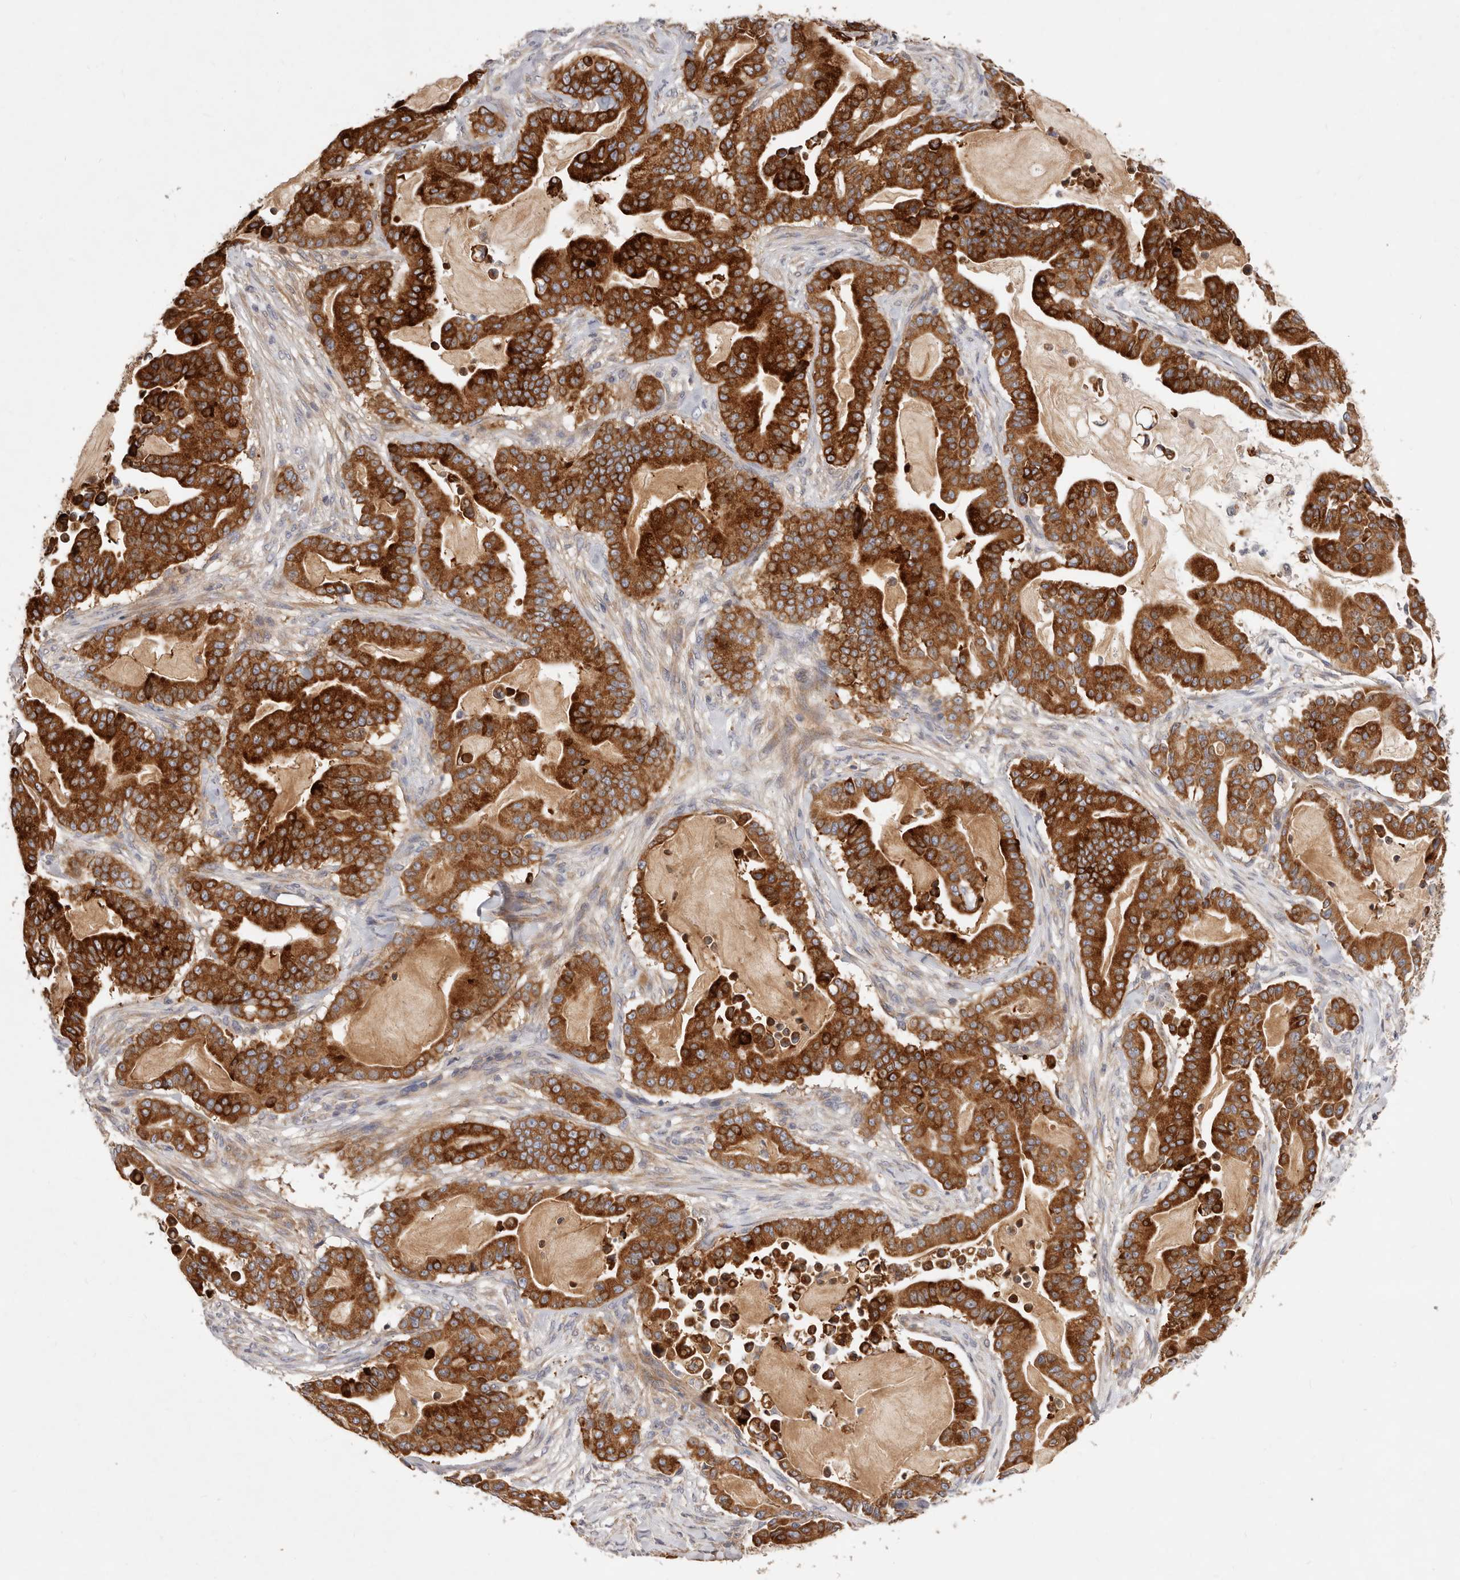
{"staining": {"intensity": "strong", "quantity": ">75%", "location": "cytoplasmic/membranous"}, "tissue": "pancreatic cancer", "cell_type": "Tumor cells", "image_type": "cancer", "snomed": [{"axis": "morphology", "description": "Adenocarcinoma, NOS"}, {"axis": "topography", "description": "Pancreas"}], "caption": "Pancreatic adenocarcinoma was stained to show a protein in brown. There is high levels of strong cytoplasmic/membranous positivity in about >75% of tumor cells.", "gene": "TFB2M", "patient": {"sex": "male", "age": 63}}